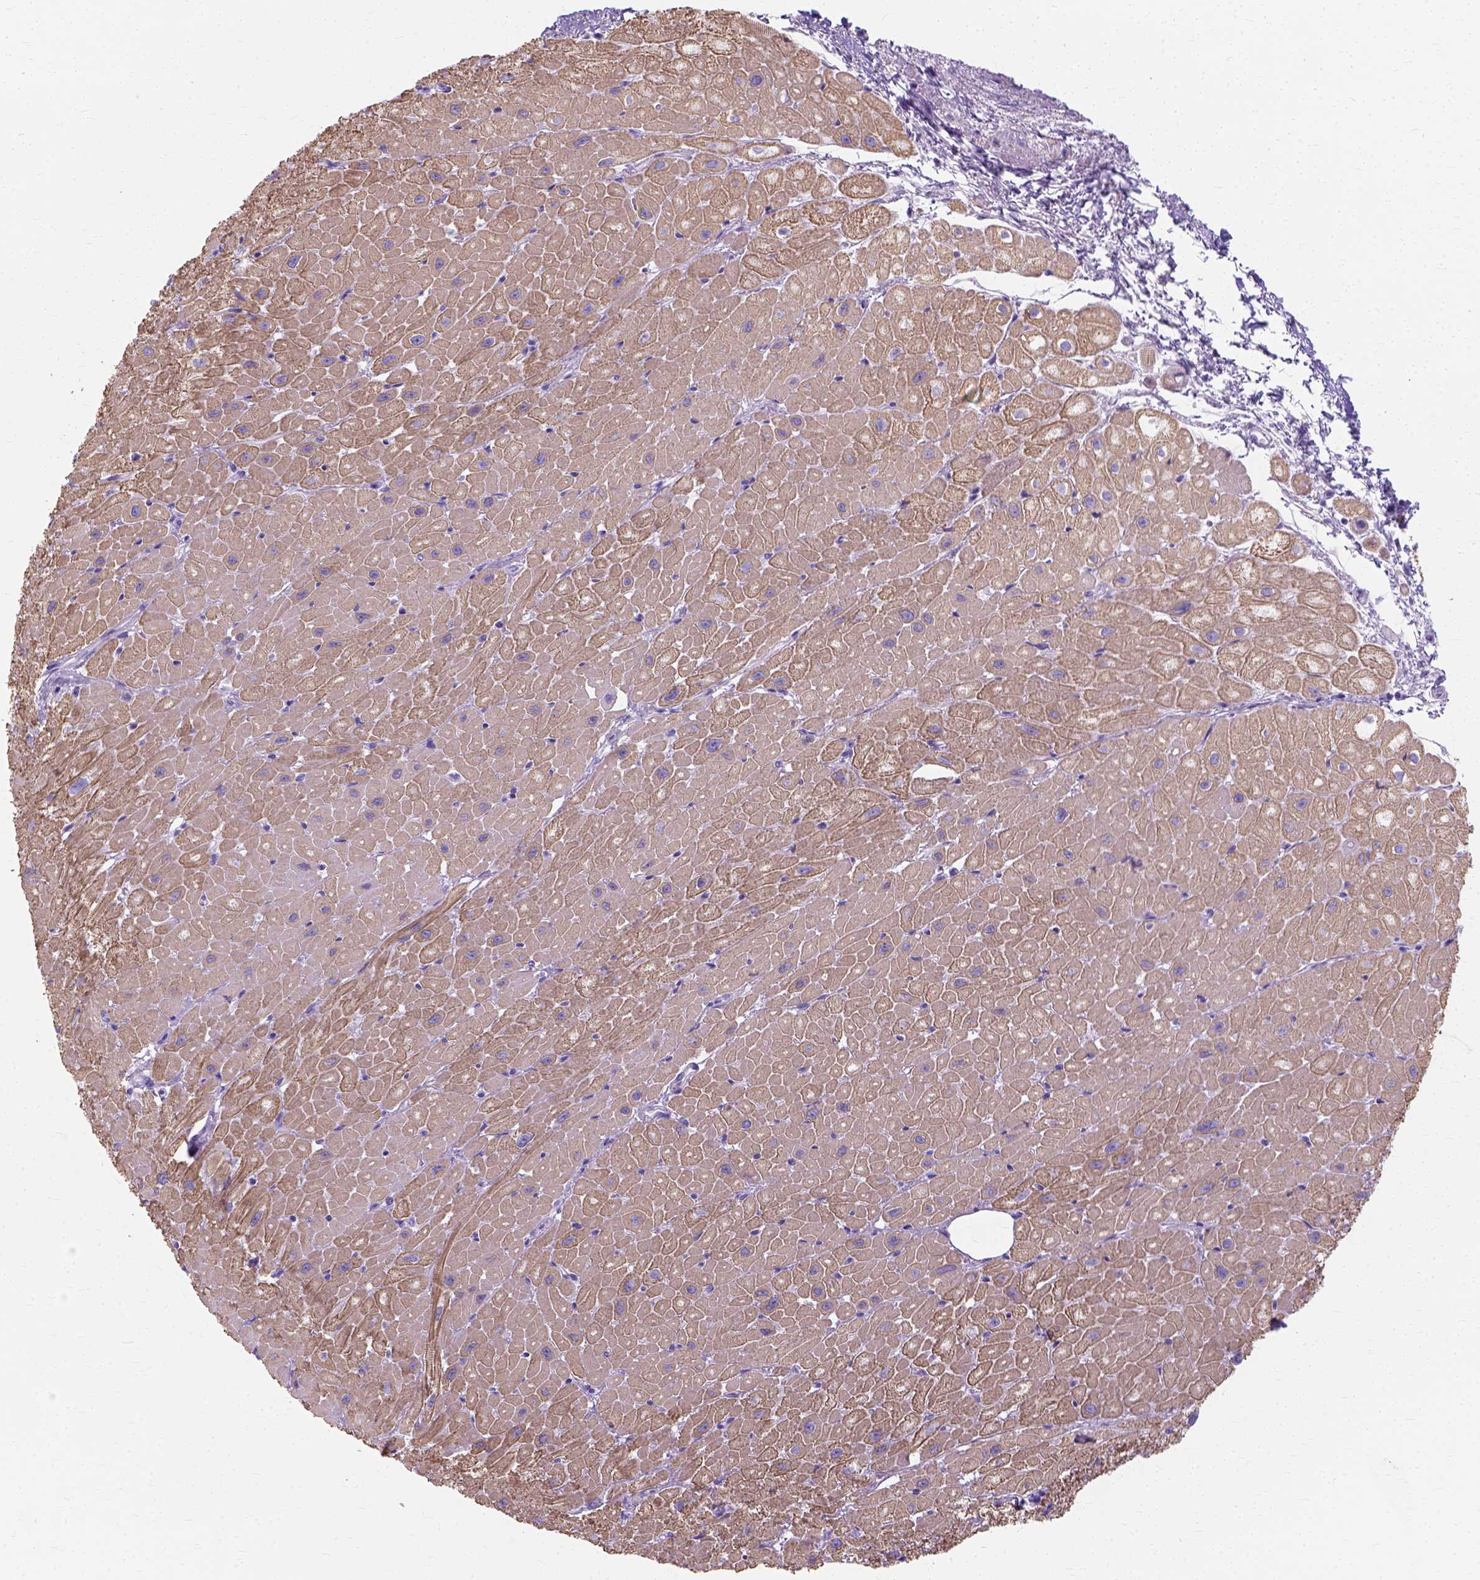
{"staining": {"intensity": "moderate", "quantity": ">75%", "location": "cytoplasmic/membranous"}, "tissue": "heart muscle", "cell_type": "Cardiomyocytes", "image_type": "normal", "snomed": [{"axis": "morphology", "description": "Normal tissue, NOS"}, {"axis": "topography", "description": "Heart"}], "caption": "Human heart muscle stained for a protein (brown) reveals moderate cytoplasmic/membranous positive expression in about >75% of cardiomyocytes.", "gene": "MYH15", "patient": {"sex": "male", "age": 62}}